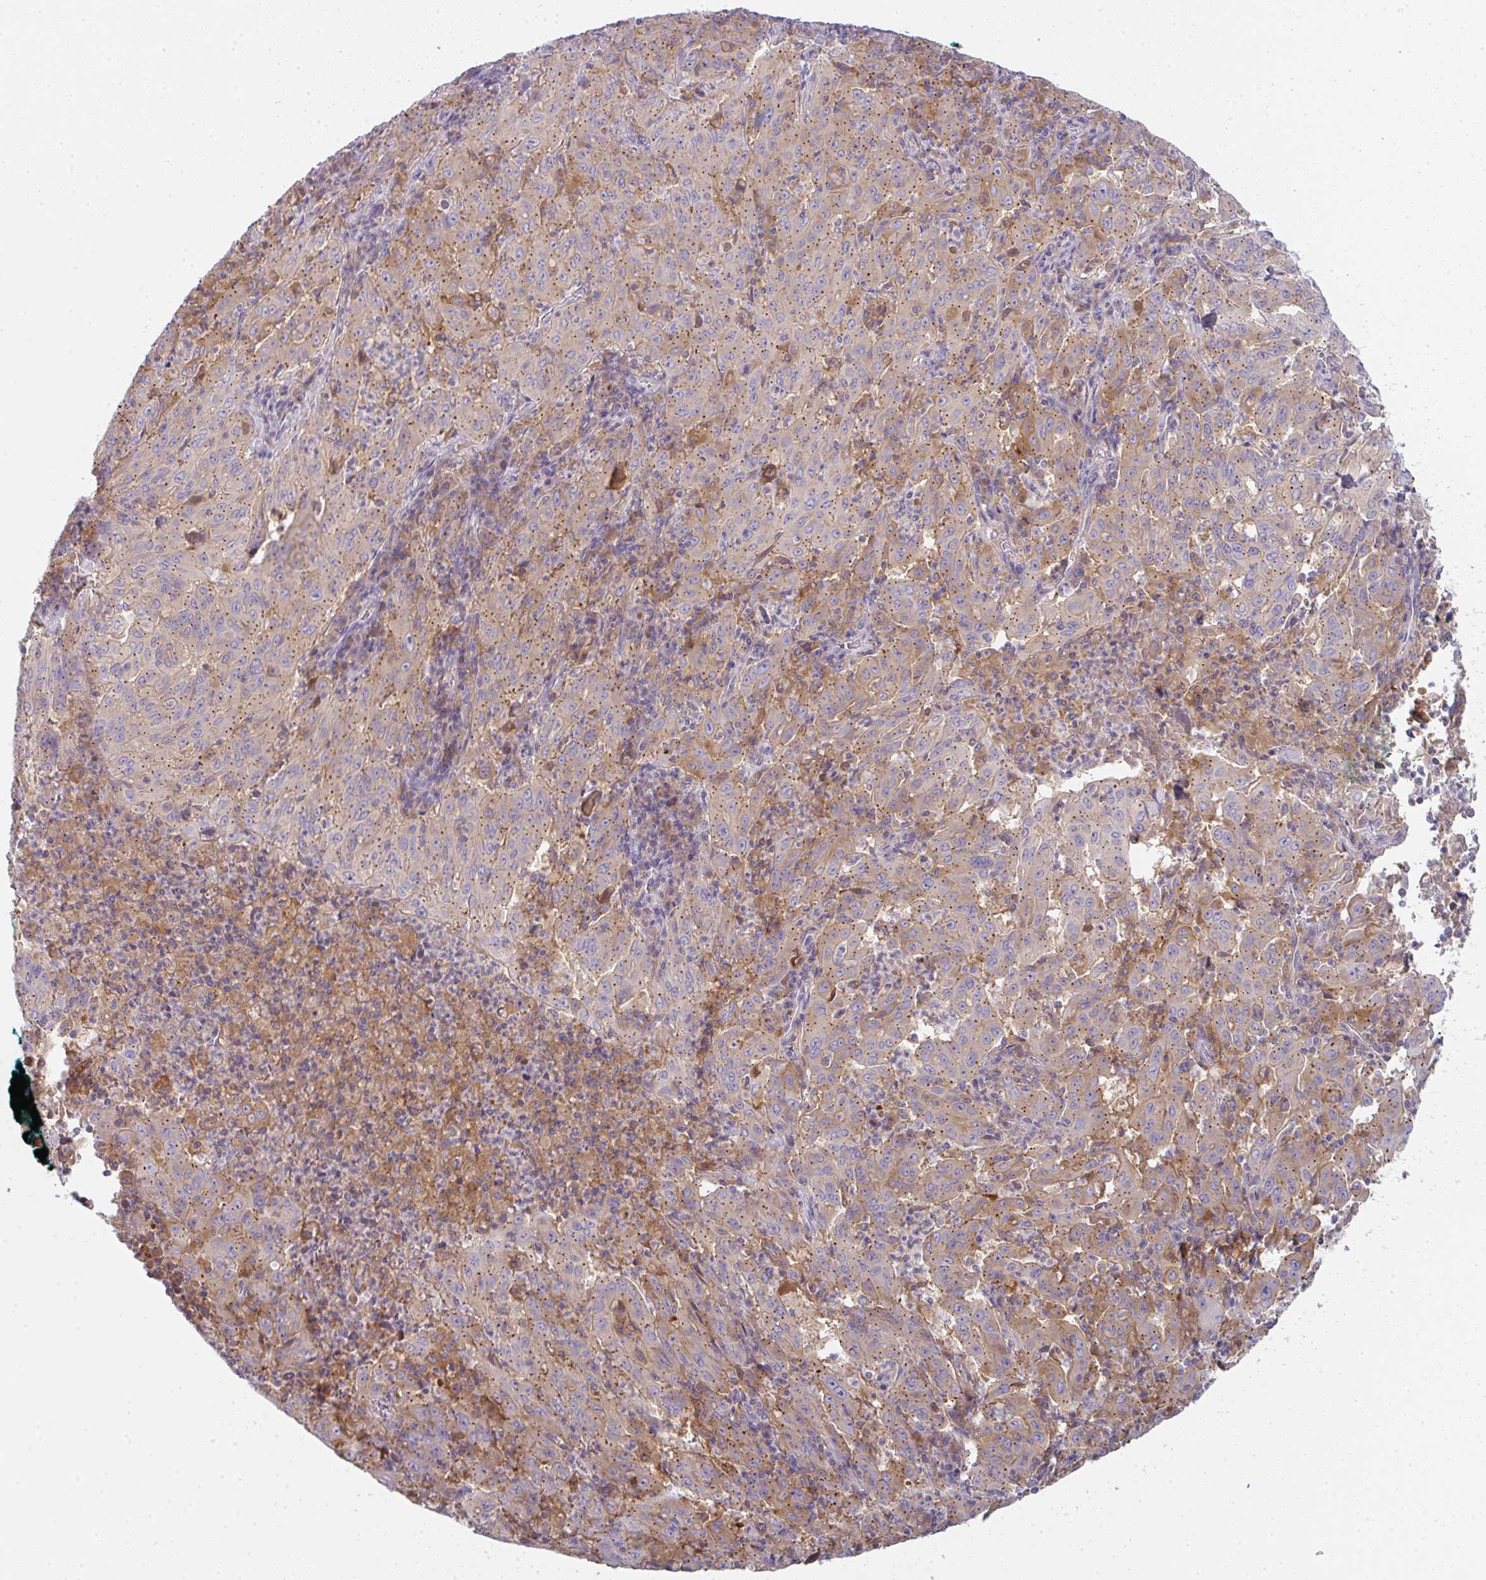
{"staining": {"intensity": "weak", "quantity": ">75%", "location": "cytoplasmic/membranous"}, "tissue": "pancreatic cancer", "cell_type": "Tumor cells", "image_type": "cancer", "snomed": [{"axis": "morphology", "description": "Adenocarcinoma, NOS"}, {"axis": "topography", "description": "Pancreas"}], "caption": "IHC photomicrograph of pancreatic cancer stained for a protein (brown), which displays low levels of weak cytoplasmic/membranous expression in about >75% of tumor cells.", "gene": "SNX5", "patient": {"sex": "male", "age": 63}}